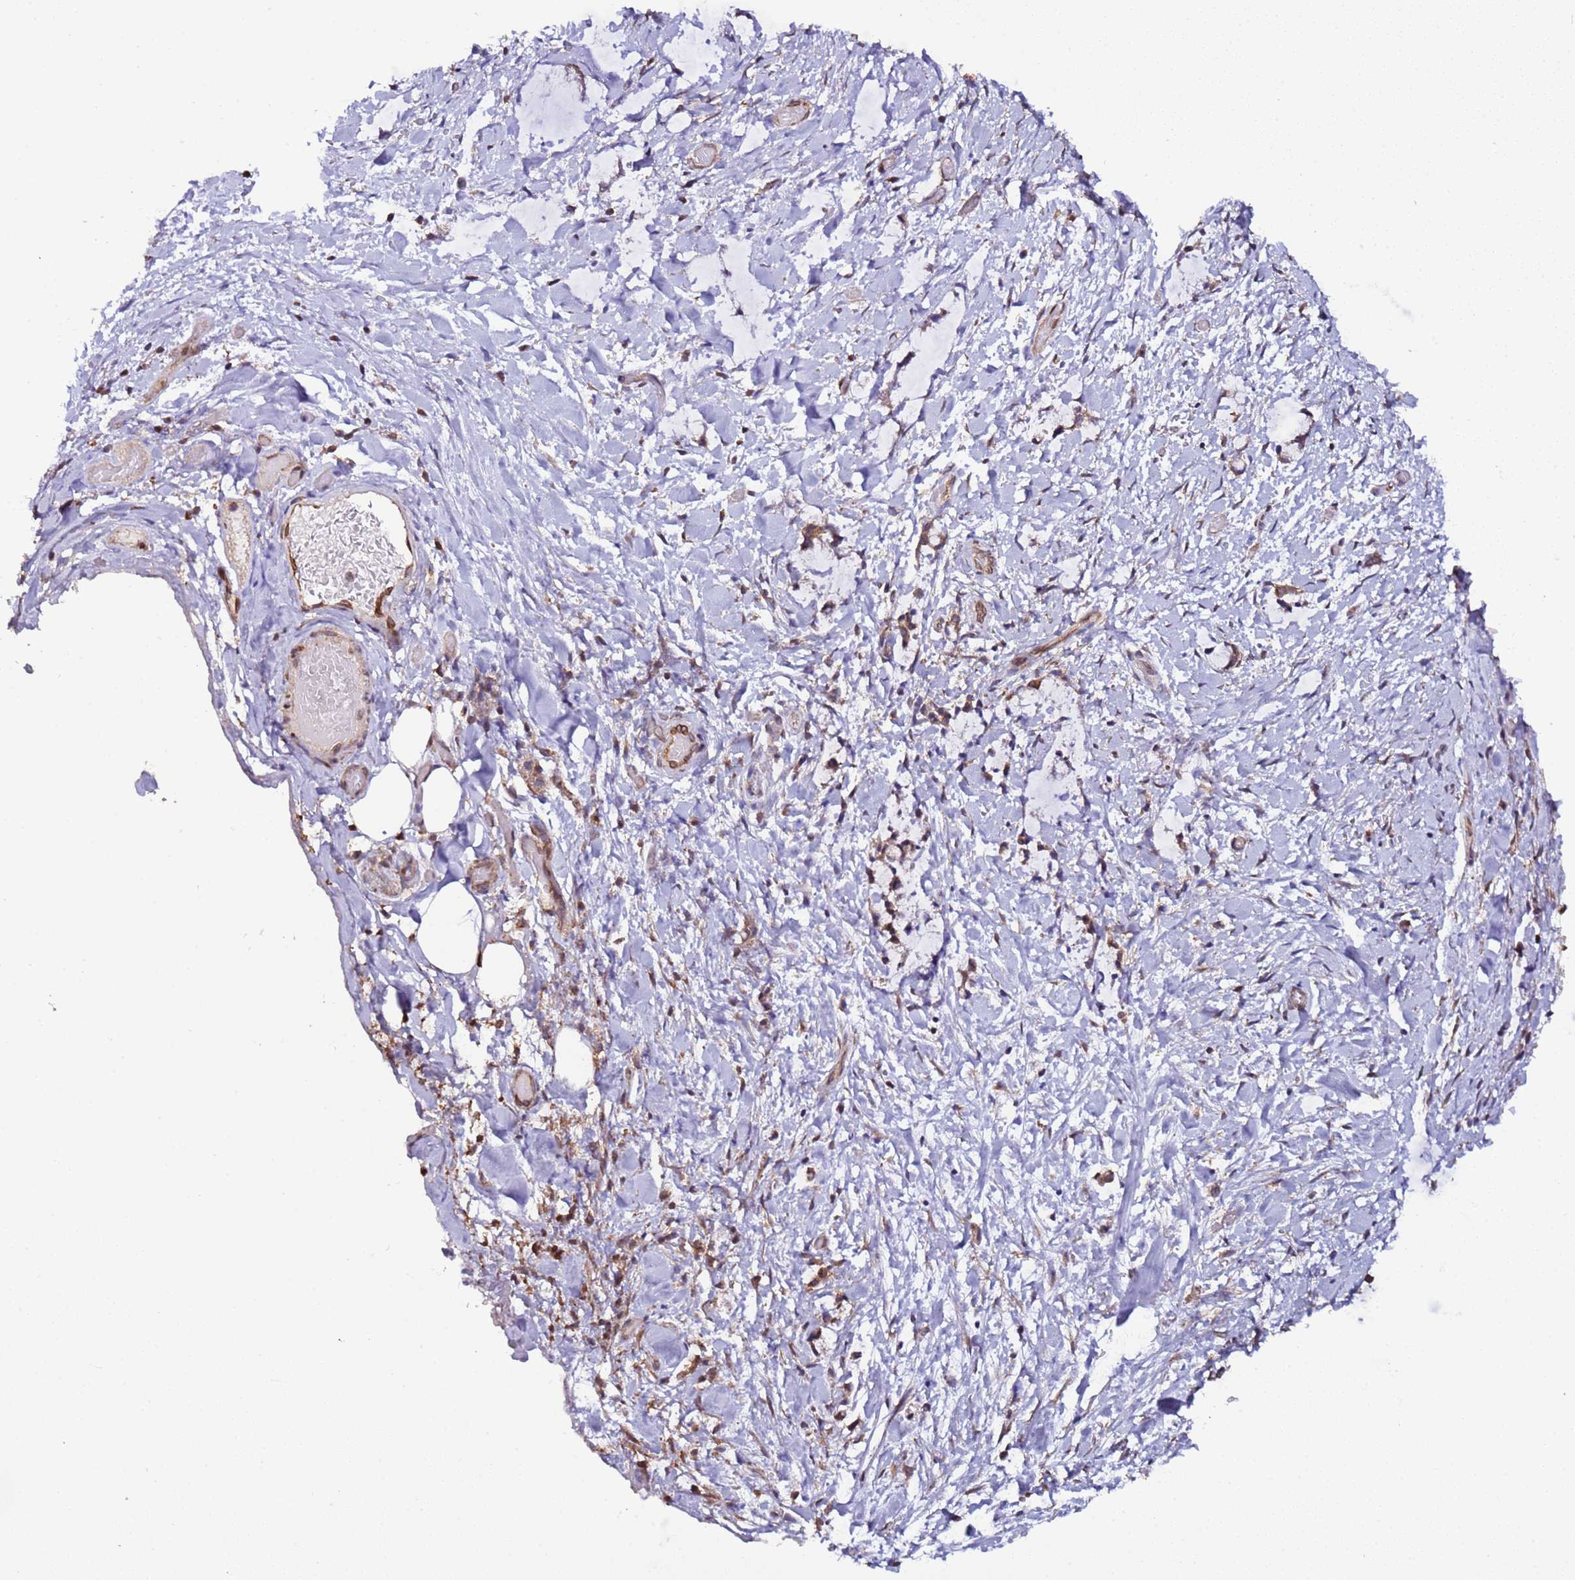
{"staining": {"intensity": "moderate", "quantity": "25%-75%", "location": "cytoplasmic/membranous,nuclear"}, "tissue": "smooth muscle", "cell_type": "Smooth muscle cells", "image_type": "normal", "snomed": [{"axis": "morphology", "description": "Normal tissue, NOS"}, {"axis": "morphology", "description": "Adenocarcinoma, NOS"}, {"axis": "topography", "description": "Colon"}, {"axis": "topography", "description": "Peripheral nerve tissue"}], "caption": "Immunohistochemistry (IHC) staining of unremarkable smooth muscle, which reveals medium levels of moderate cytoplasmic/membranous,nuclear staining in about 25%-75% of smooth muscle cells indicating moderate cytoplasmic/membranous,nuclear protein positivity. The staining was performed using DAB (brown) for protein detection and nuclei were counterstained in hematoxylin (blue).", "gene": "SLC41A3", "patient": {"sex": "male", "age": 14}}